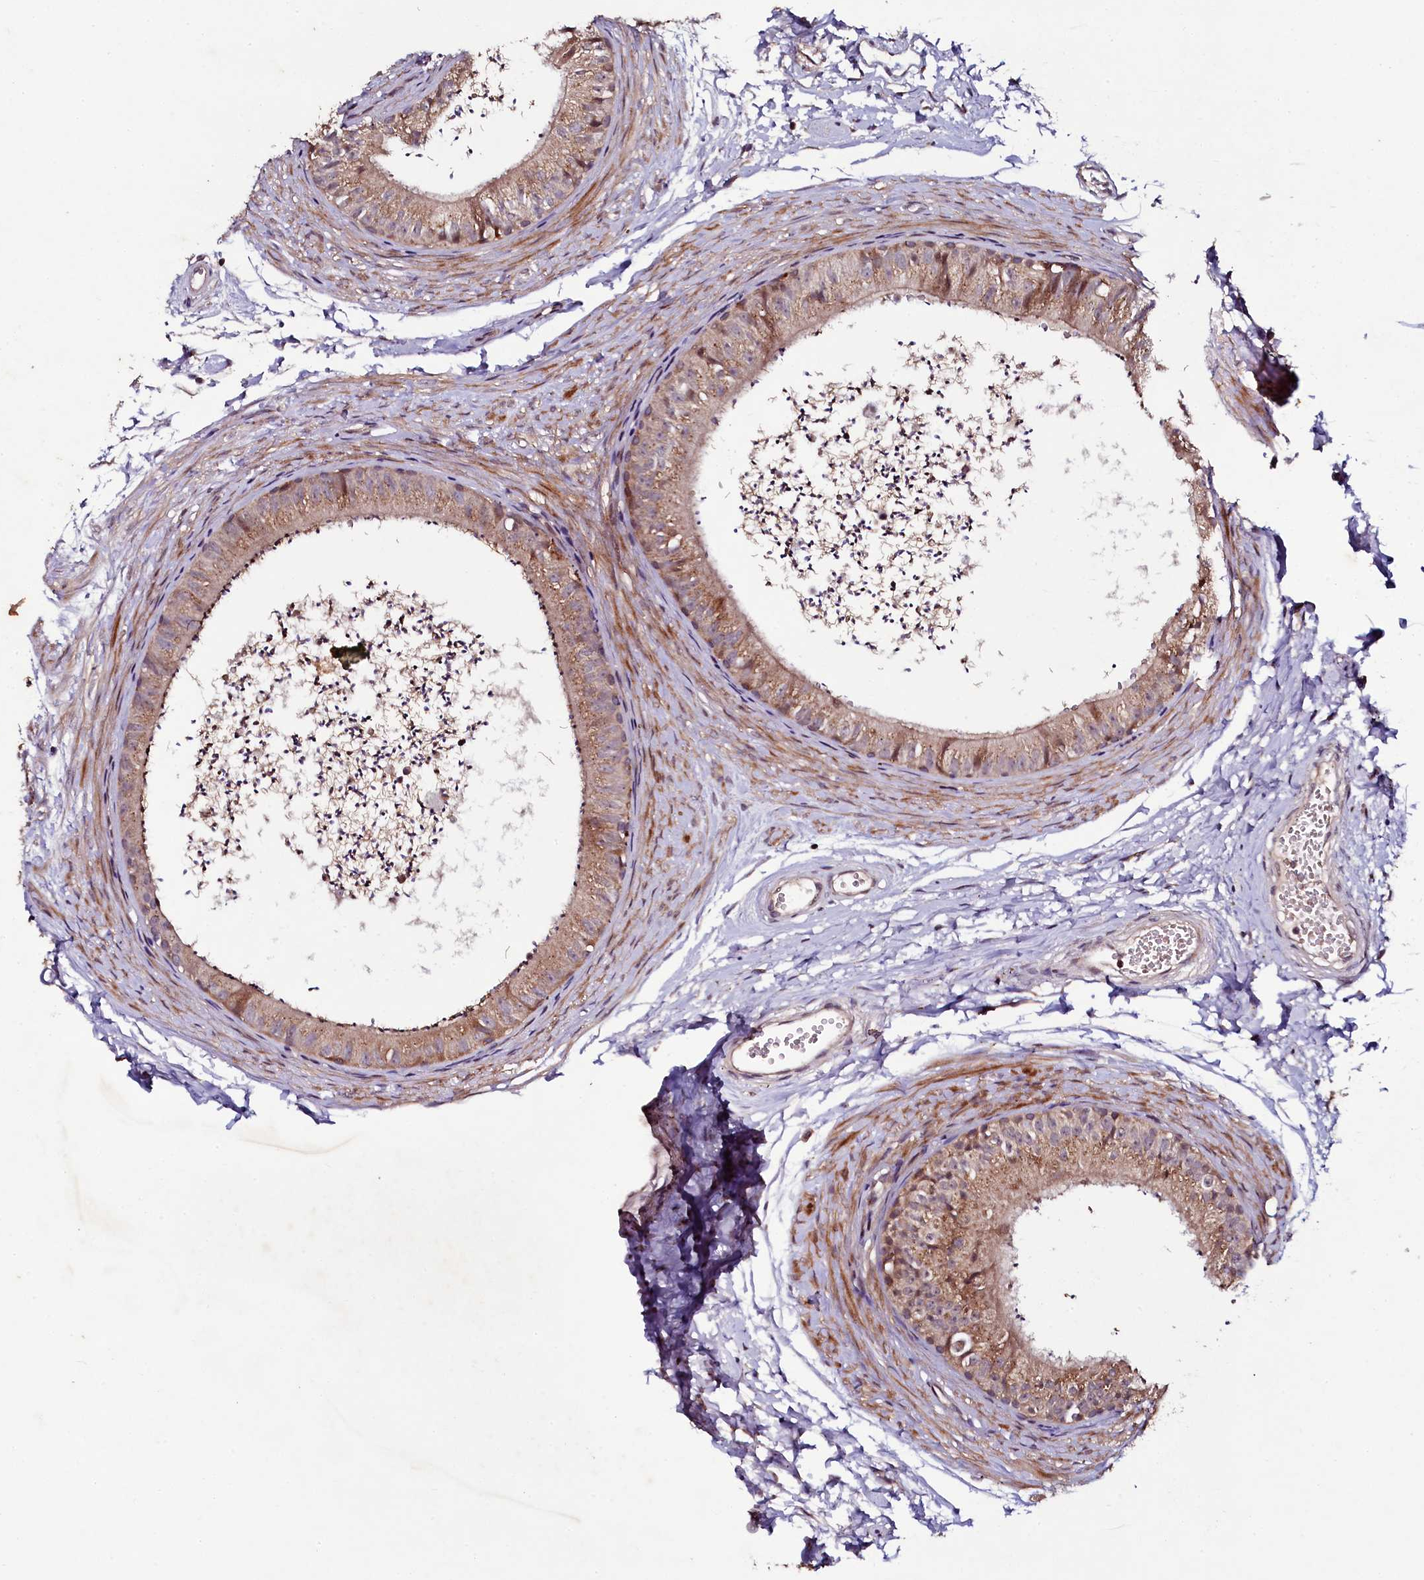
{"staining": {"intensity": "moderate", "quantity": ">75%", "location": "cytoplasmic/membranous"}, "tissue": "epididymis", "cell_type": "Glandular cells", "image_type": "normal", "snomed": [{"axis": "morphology", "description": "Normal tissue, NOS"}, {"axis": "topography", "description": "Epididymis"}], "caption": "Epididymis stained with DAB (3,3'-diaminobenzidine) immunohistochemistry (IHC) displays medium levels of moderate cytoplasmic/membranous positivity in about >75% of glandular cells. The staining was performed using DAB to visualize the protein expression in brown, while the nuclei were stained in blue with hematoxylin (Magnification: 20x).", "gene": "SEC24C", "patient": {"sex": "male", "age": 56}}